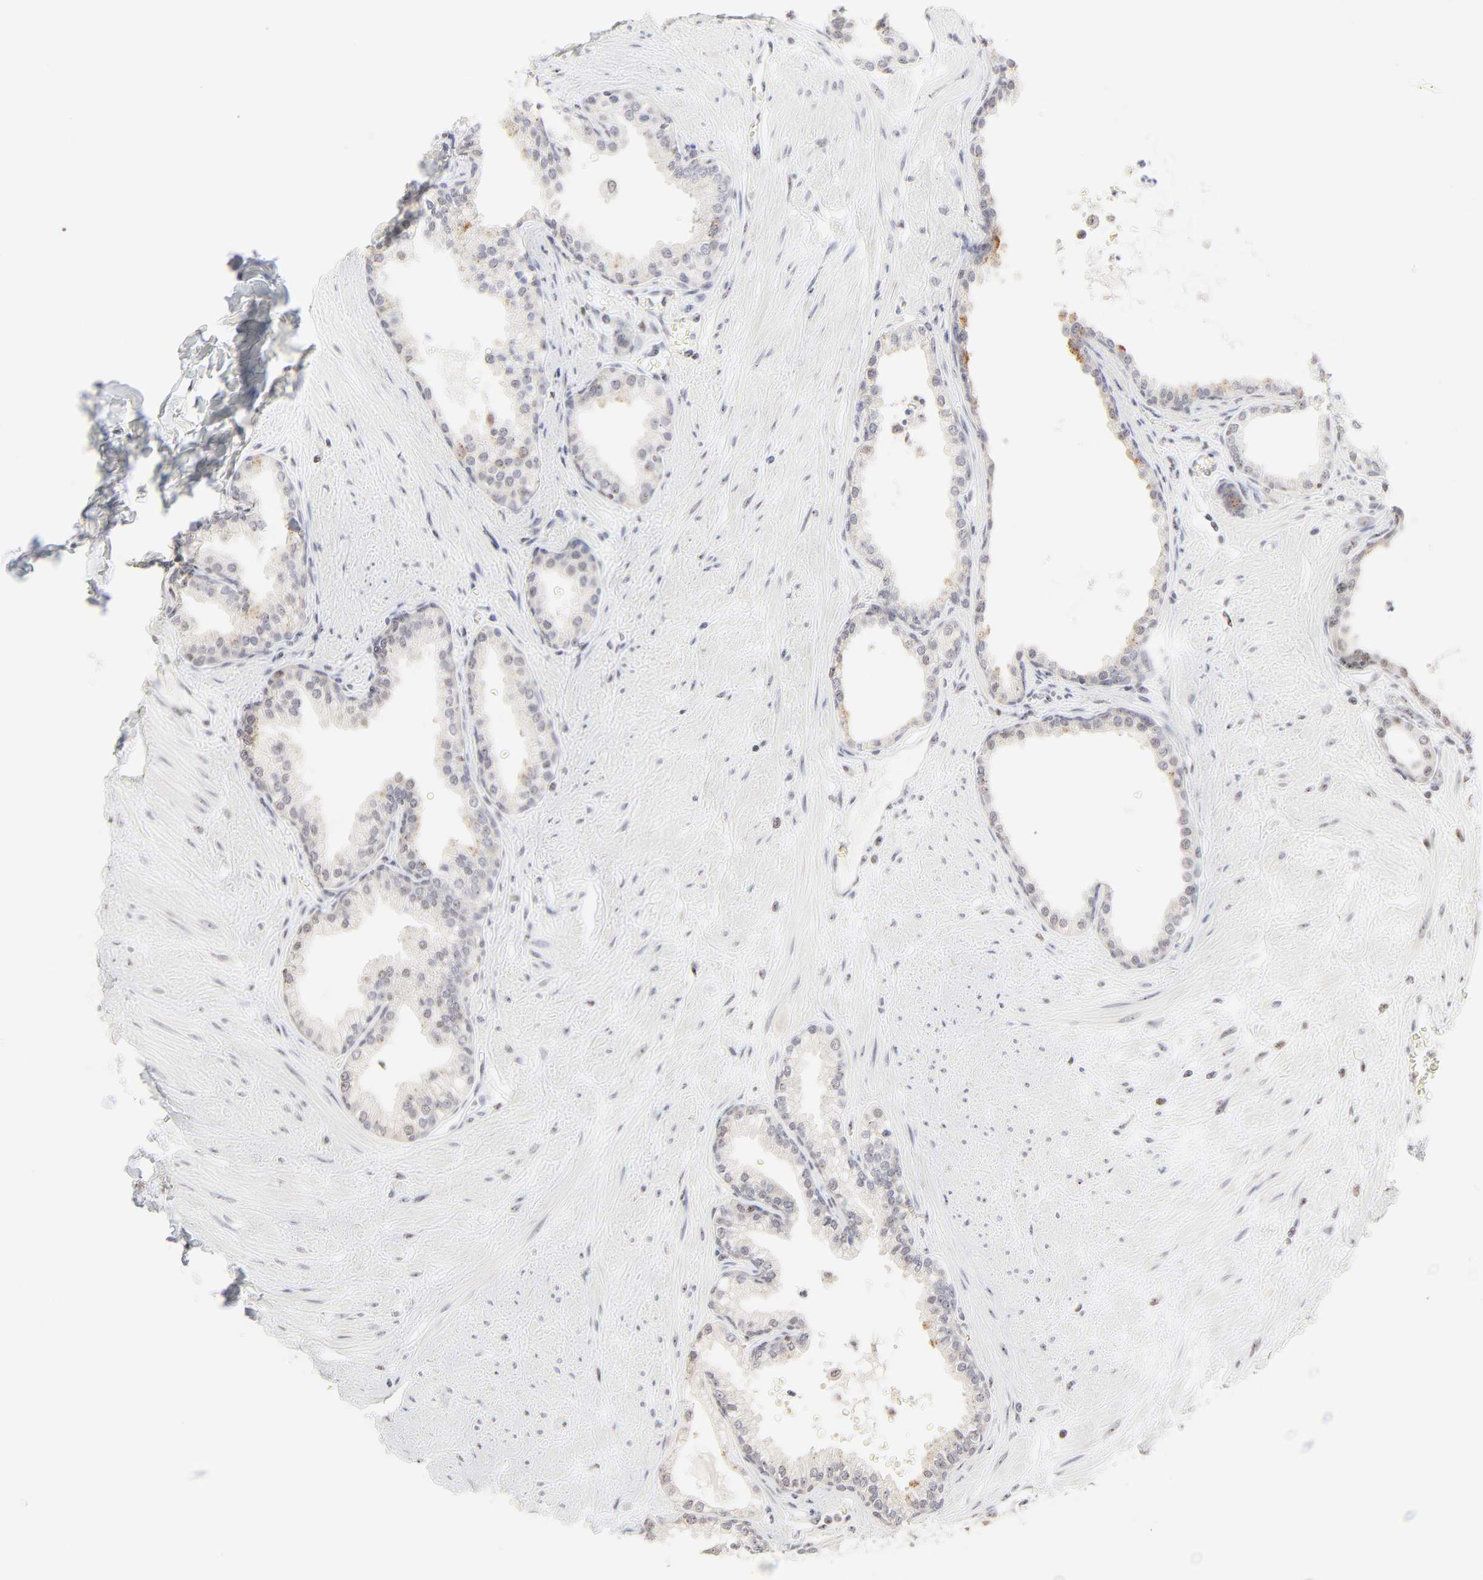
{"staining": {"intensity": "weak", "quantity": "<25%", "location": "nuclear"}, "tissue": "prostate", "cell_type": "Glandular cells", "image_type": "normal", "snomed": [{"axis": "morphology", "description": "Normal tissue, NOS"}, {"axis": "topography", "description": "Prostate"}], "caption": "A histopathology image of human prostate is negative for staining in glandular cells. The staining is performed using DAB (3,3'-diaminobenzidine) brown chromogen with nuclei counter-stained in using hematoxylin.", "gene": "NFIL3", "patient": {"sex": "male", "age": 64}}